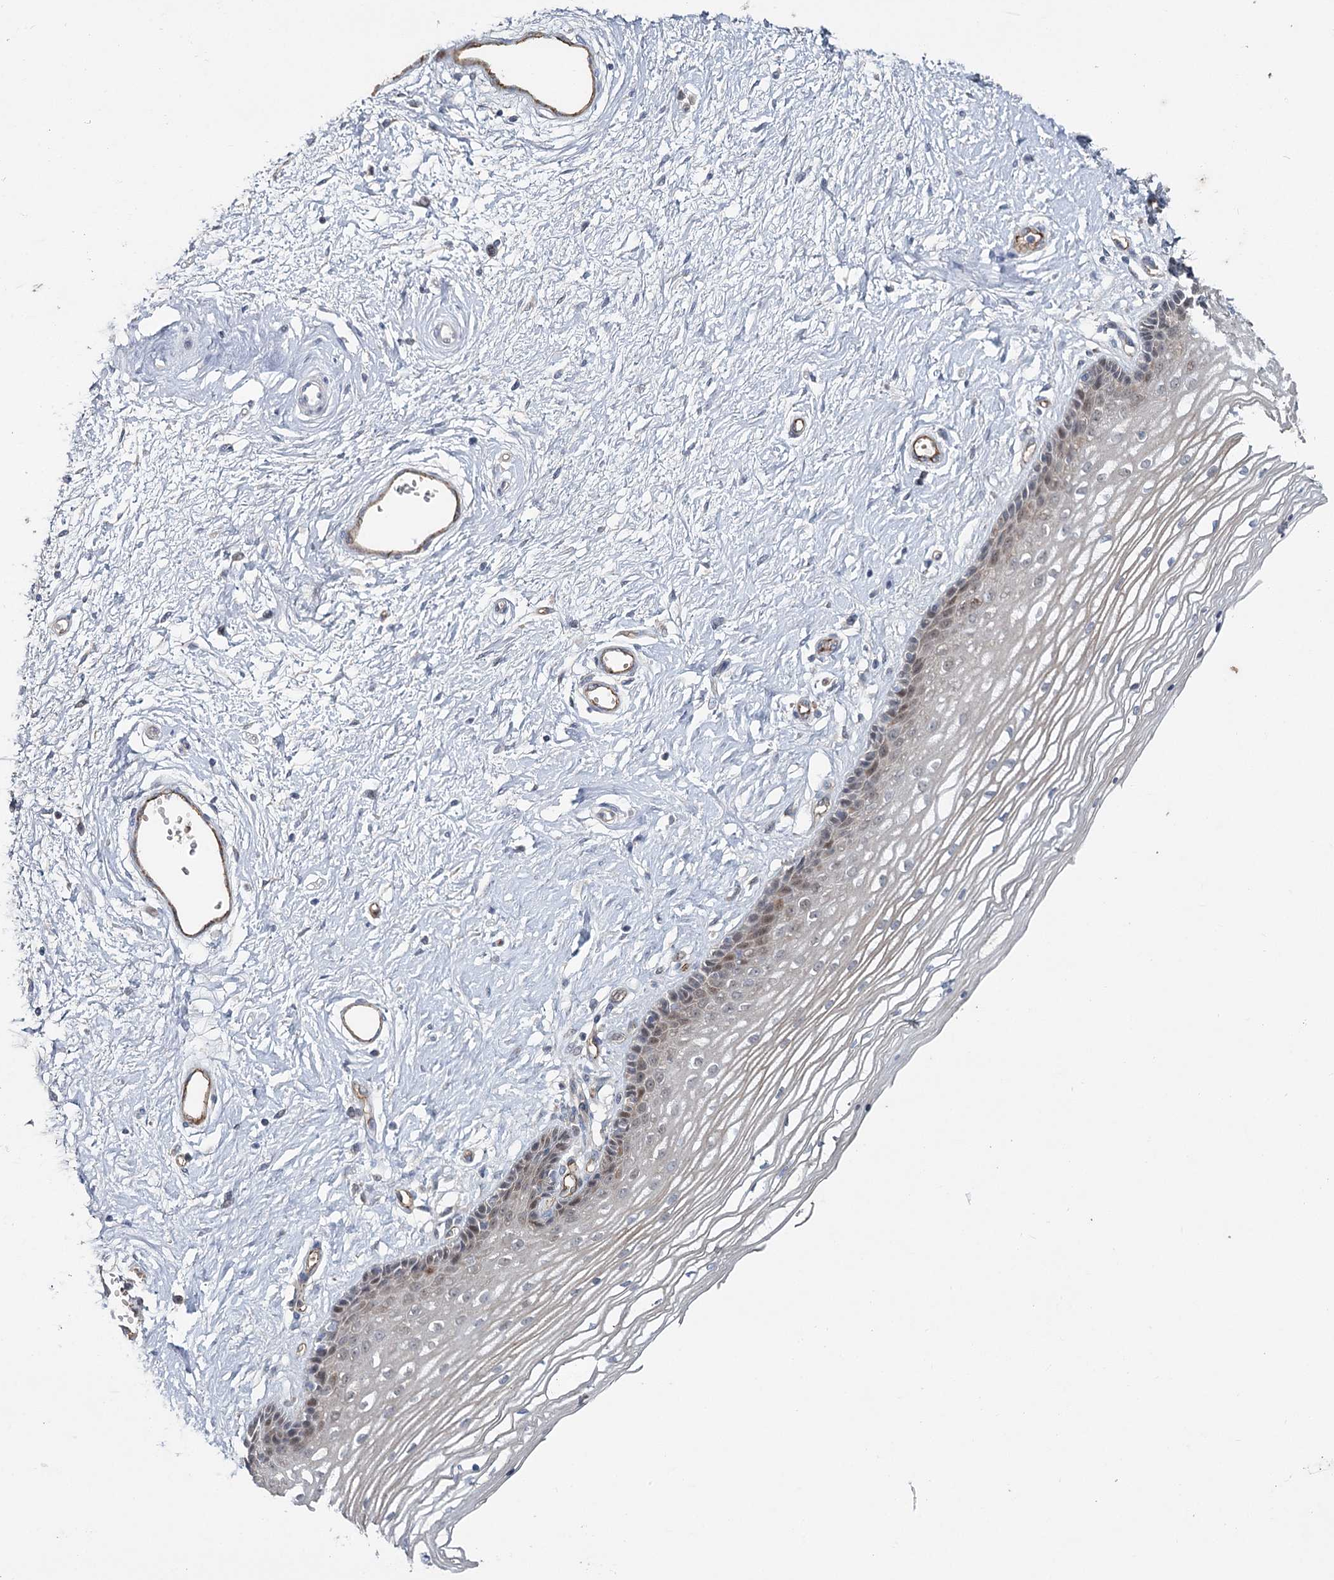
{"staining": {"intensity": "weak", "quantity": "<25%", "location": "nuclear"}, "tissue": "vagina", "cell_type": "Squamous epithelial cells", "image_type": "normal", "snomed": [{"axis": "morphology", "description": "Normal tissue, NOS"}, {"axis": "topography", "description": "Vagina"}], "caption": "Immunohistochemistry (IHC) photomicrograph of normal vagina: human vagina stained with DAB (3,3'-diaminobenzidine) displays no significant protein positivity in squamous epithelial cells. (DAB (3,3'-diaminobenzidine) IHC with hematoxylin counter stain).", "gene": "MAP3K13", "patient": {"sex": "female", "age": 46}}